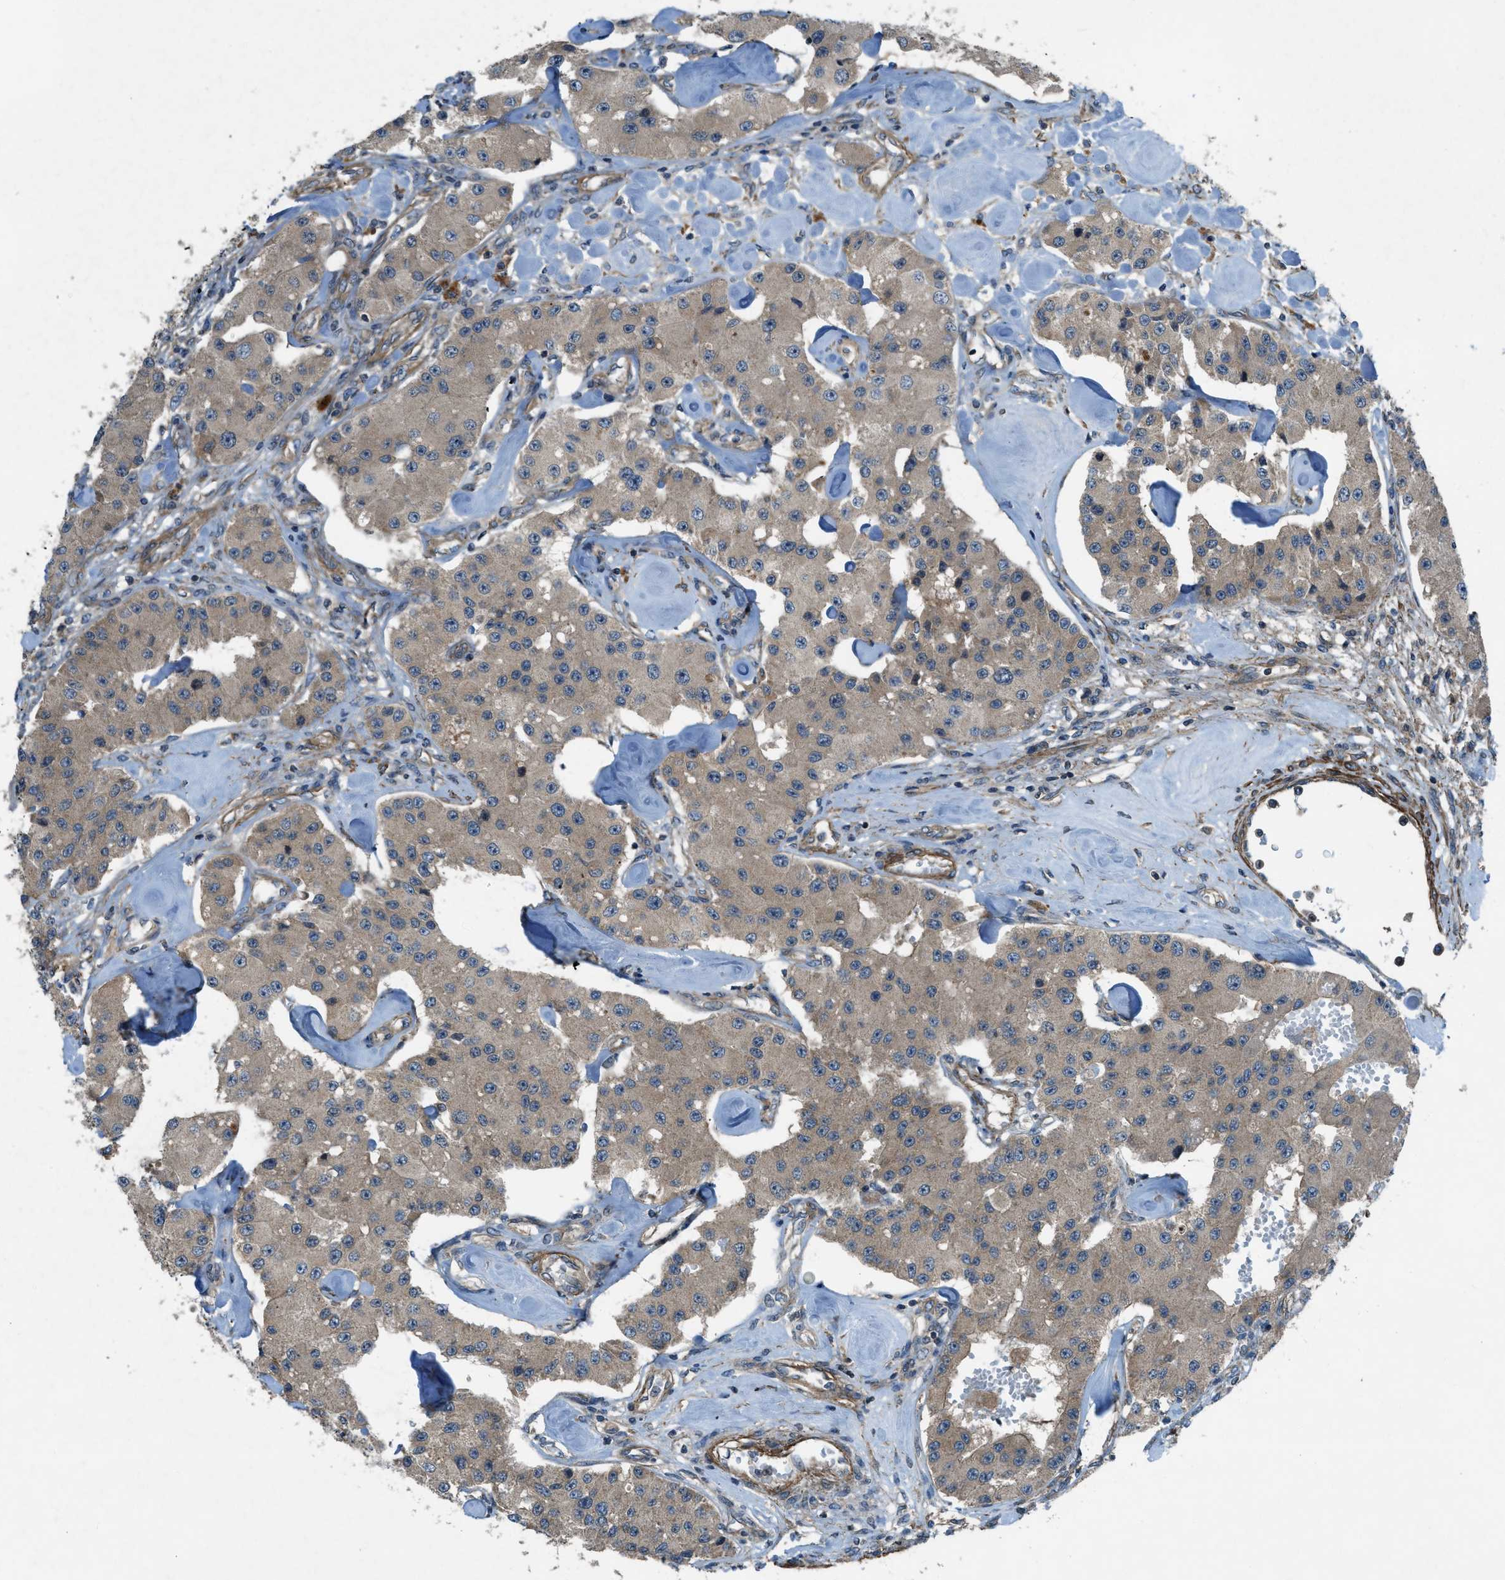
{"staining": {"intensity": "moderate", "quantity": ">75%", "location": "cytoplasmic/membranous"}, "tissue": "carcinoid", "cell_type": "Tumor cells", "image_type": "cancer", "snomed": [{"axis": "morphology", "description": "Carcinoid, malignant, NOS"}, {"axis": "topography", "description": "Pancreas"}], "caption": "A histopathology image of human carcinoid stained for a protein exhibits moderate cytoplasmic/membranous brown staining in tumor cells.", "gene": "VEZT", "patient": {"sex": "male", "age": 41}}